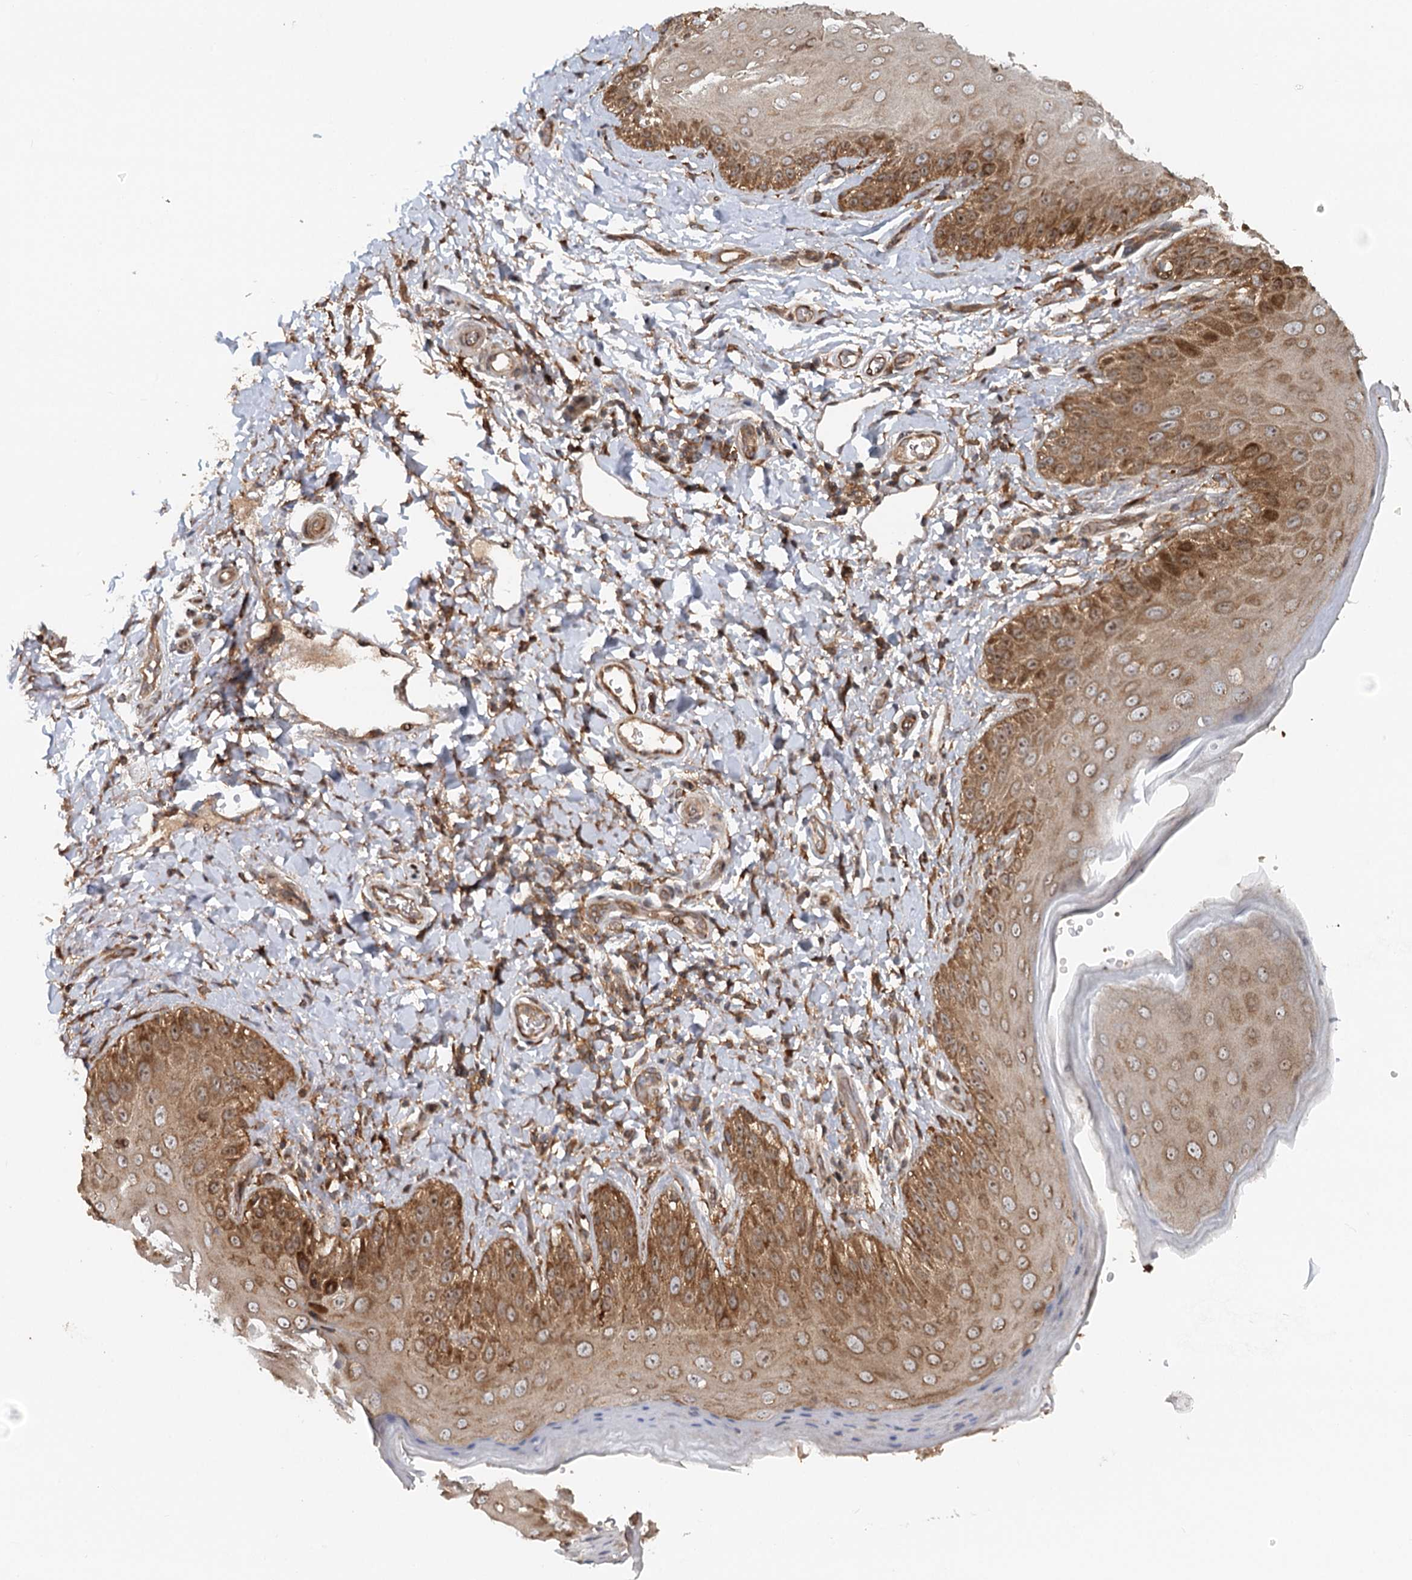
{"staining": {"intensity": "strong", "quantity": "25%-75%", "location": "cytoplasmic/membranous"}, "tissue": "skin", "cell_type": "Epidermal cells", "image_type": "normal", "snomed": [{"axis": "morphology", "description": "Normal tissue, NOS"}, {"axis": "topography", "description": "Anal"}], "caption": "Brown immunohistochemical staining in benign skin shows strong cytoplasmic/membranous expression in approximately 25%-75% of epidermal cells. (Brightfield microscopy of DAB IHC at high magnification).", "gene": "RNF111", "patient": {"sex": "male", "age": 44}}